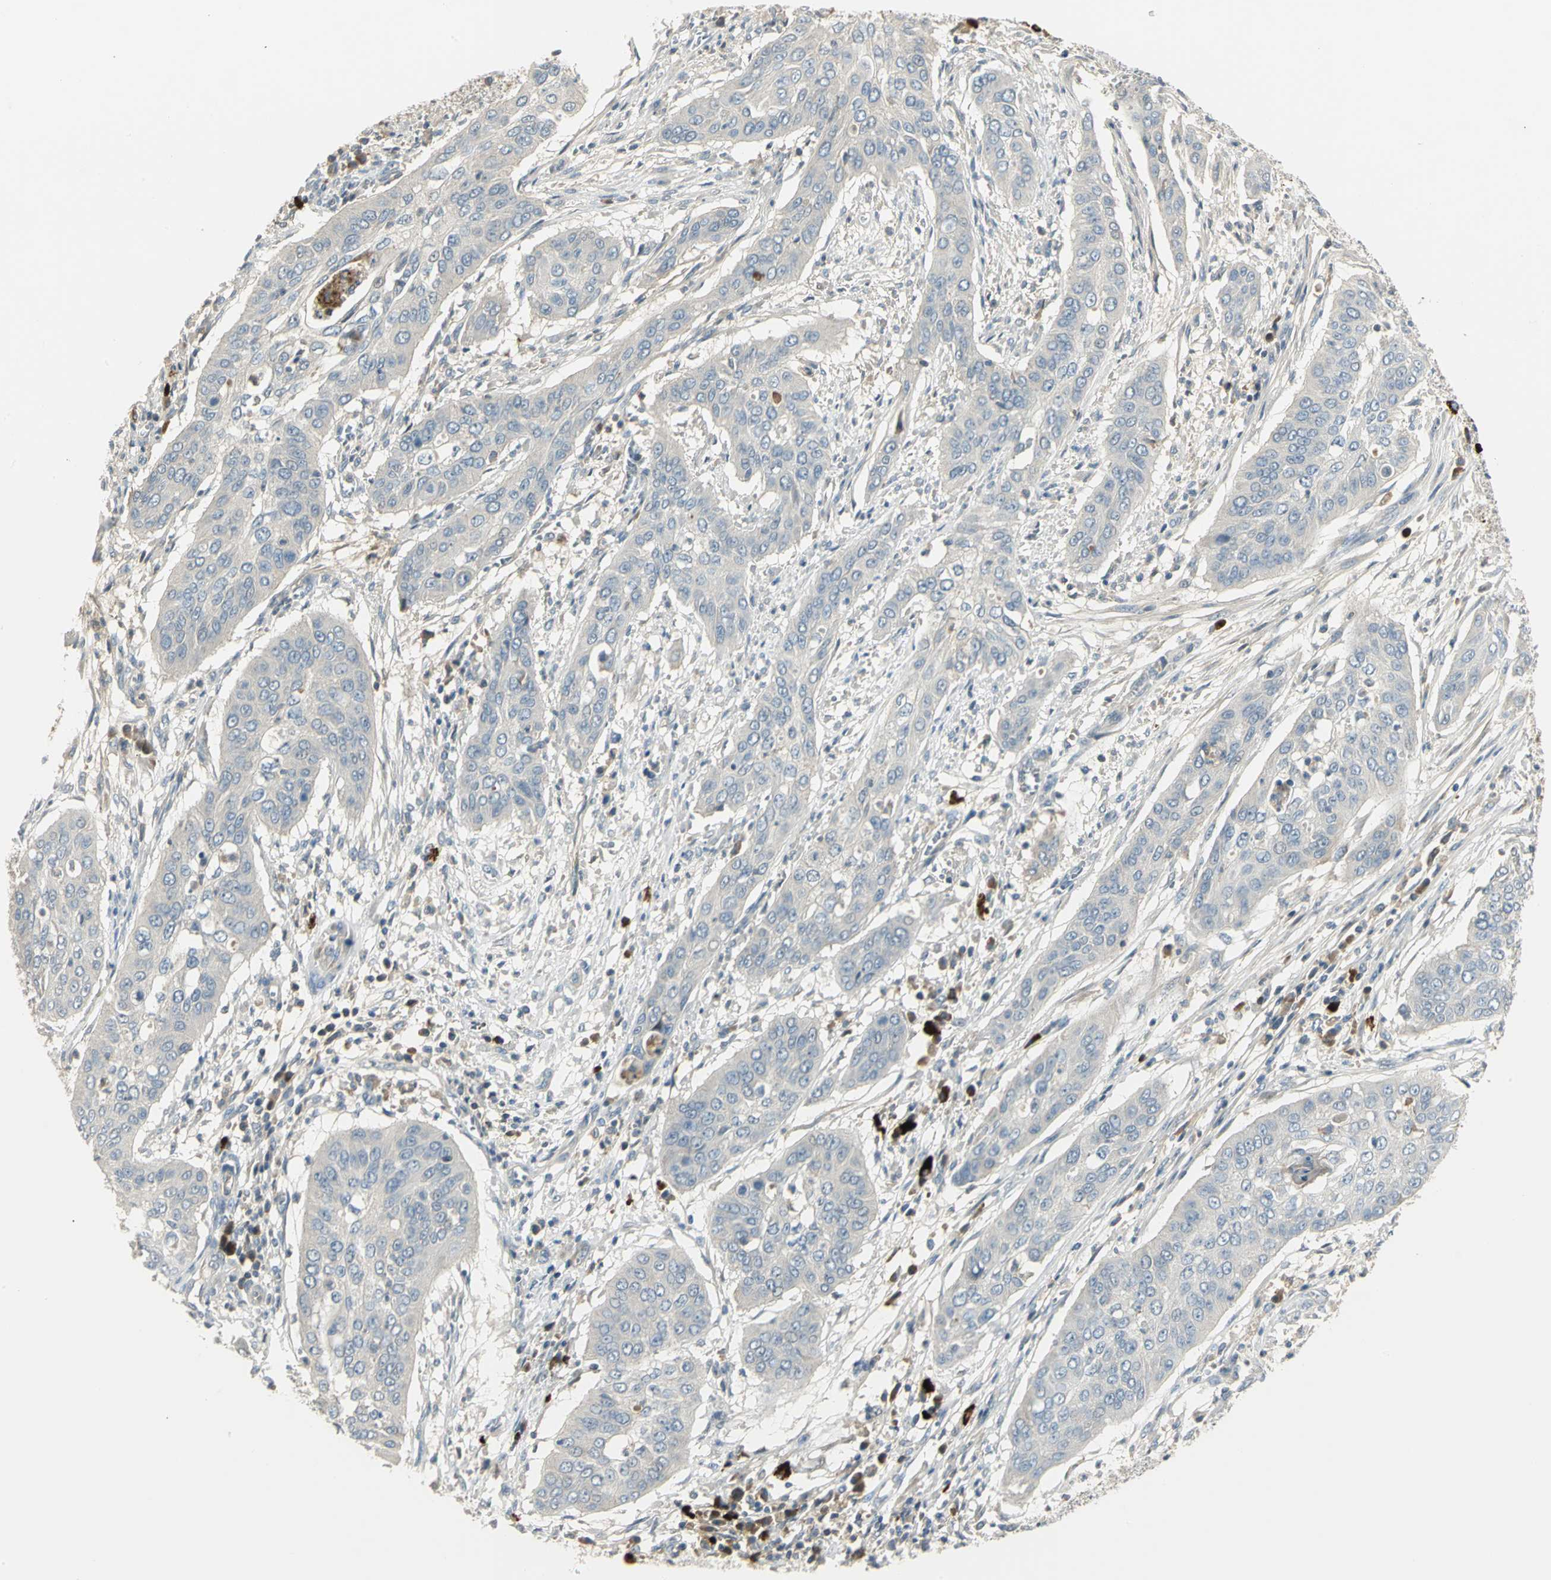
{"staining": {"intensity": "negative", "quantity": "none", "location": "none"}, "tissue": "cervical cancer", "cell_type": "Tumor cells", "image_type": "cancer", "snomed": [{"axis": "morphology", "description": "Squamous cell carcinoma, NOS"}, {"axis": "topography", "description": "Cervix"}], "caption": "Tumor cells are negative for brown protein staining in squamous cell carcinoma (cervical).", "gene": "PROC", "patient": {"sex": "female", "age": 39}}